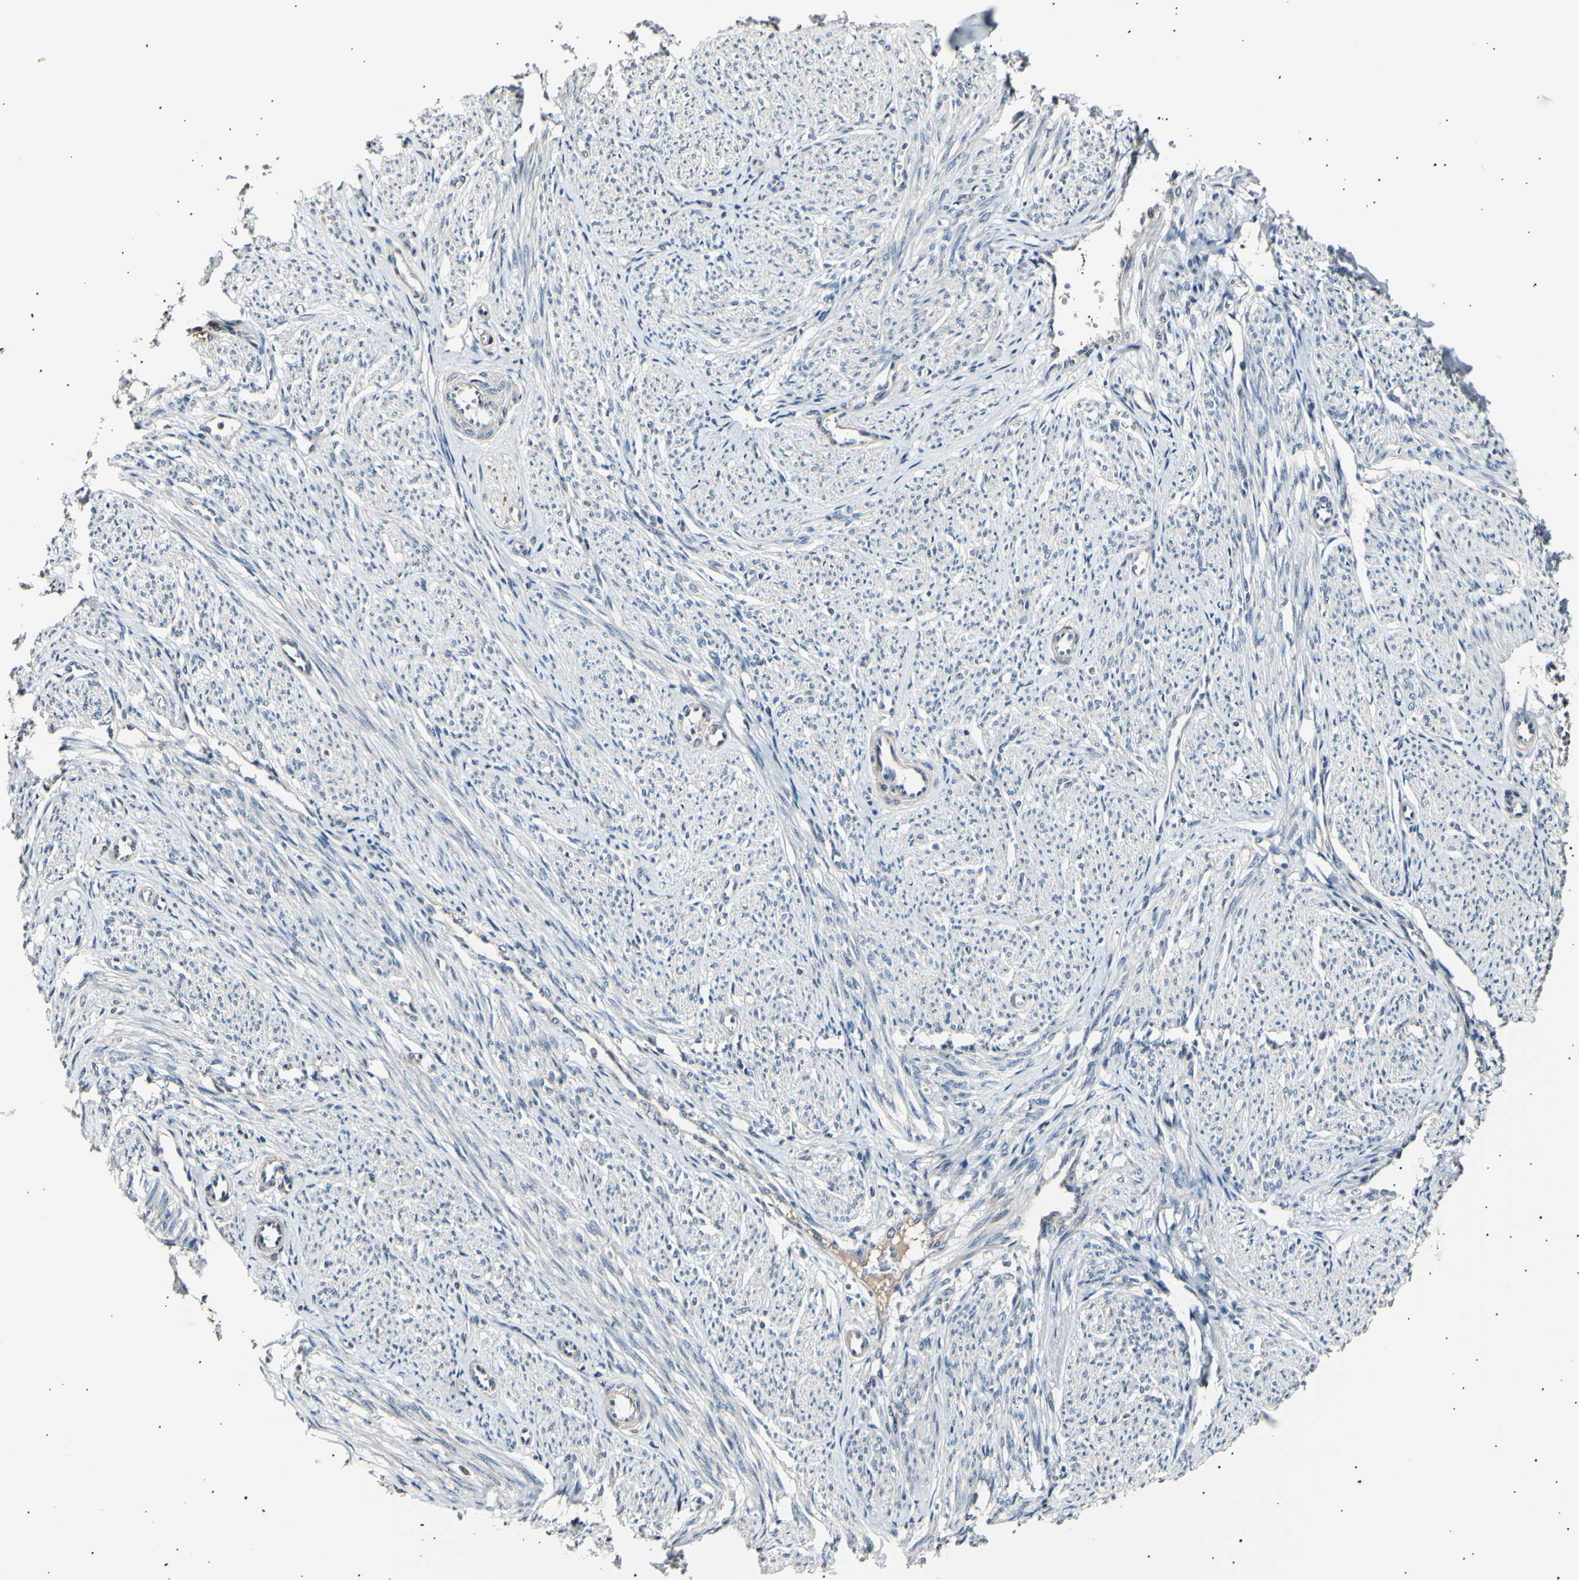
{"staining": {"intensity": "weak", "quantity": "<25%", "location": "cytoplasmic/membranous"}, "tissue": "smooth muscle", "cell_type": "Smooth muscle cells", "image_type": "normal", "snomed": [{"axis": "morphology", "description": "Normal tissue, NOS"}, {"axis": "topography", "description": "Smooth muscle"}], "caption": "Smooth muscle cells are negative for protein expression in benign human smooth muscle. The staining was performed using DAB to visualize the protein expression in brown, while the nuclei were stained in blue with hematoxylin (Magnification: 20x).", "gene": "AK1", "patient": {"sex": "female", "age": 65}}